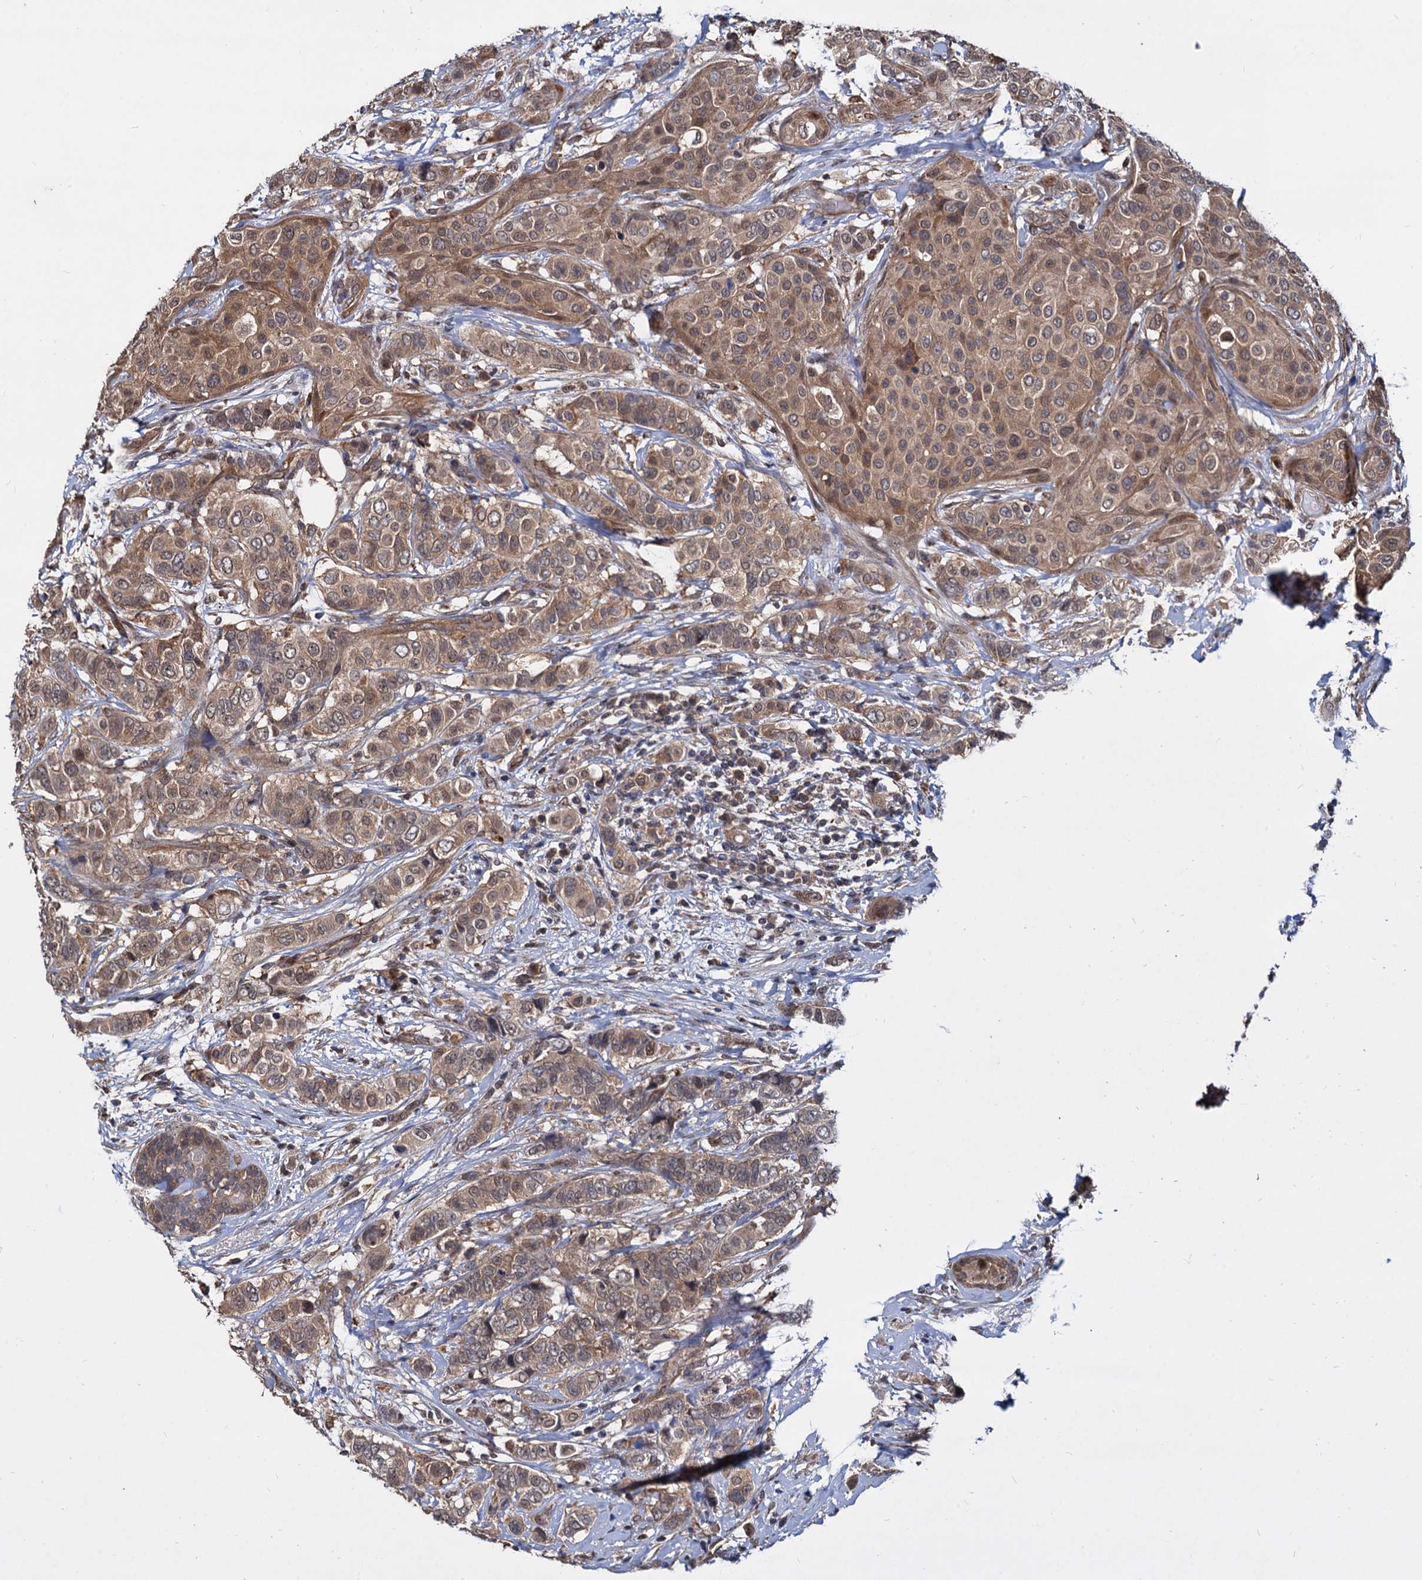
{"staining": {"intensity": "weak", "quantity": ">75%", "location": "cytoplasmic/membranous"}, "tissue": "breast cancer", "cell_type": "Tumor cells", "image_type": "cancer", "snomed": [{"axis": "morphology", "description": "Lobular carcinoma"}, {"axis": "topography", "description": "Breast"}], "caption": "This histopathology image shows lobular carcinoma (breast) stained with IHC to label a protein in brown. The cytoplasmic/membranous of tumor cells show weak positivity for the protein. Nuclei are counter-stained blue.", "gene": "PSMD4", "patient": {"sex": "female", "age": 51}}